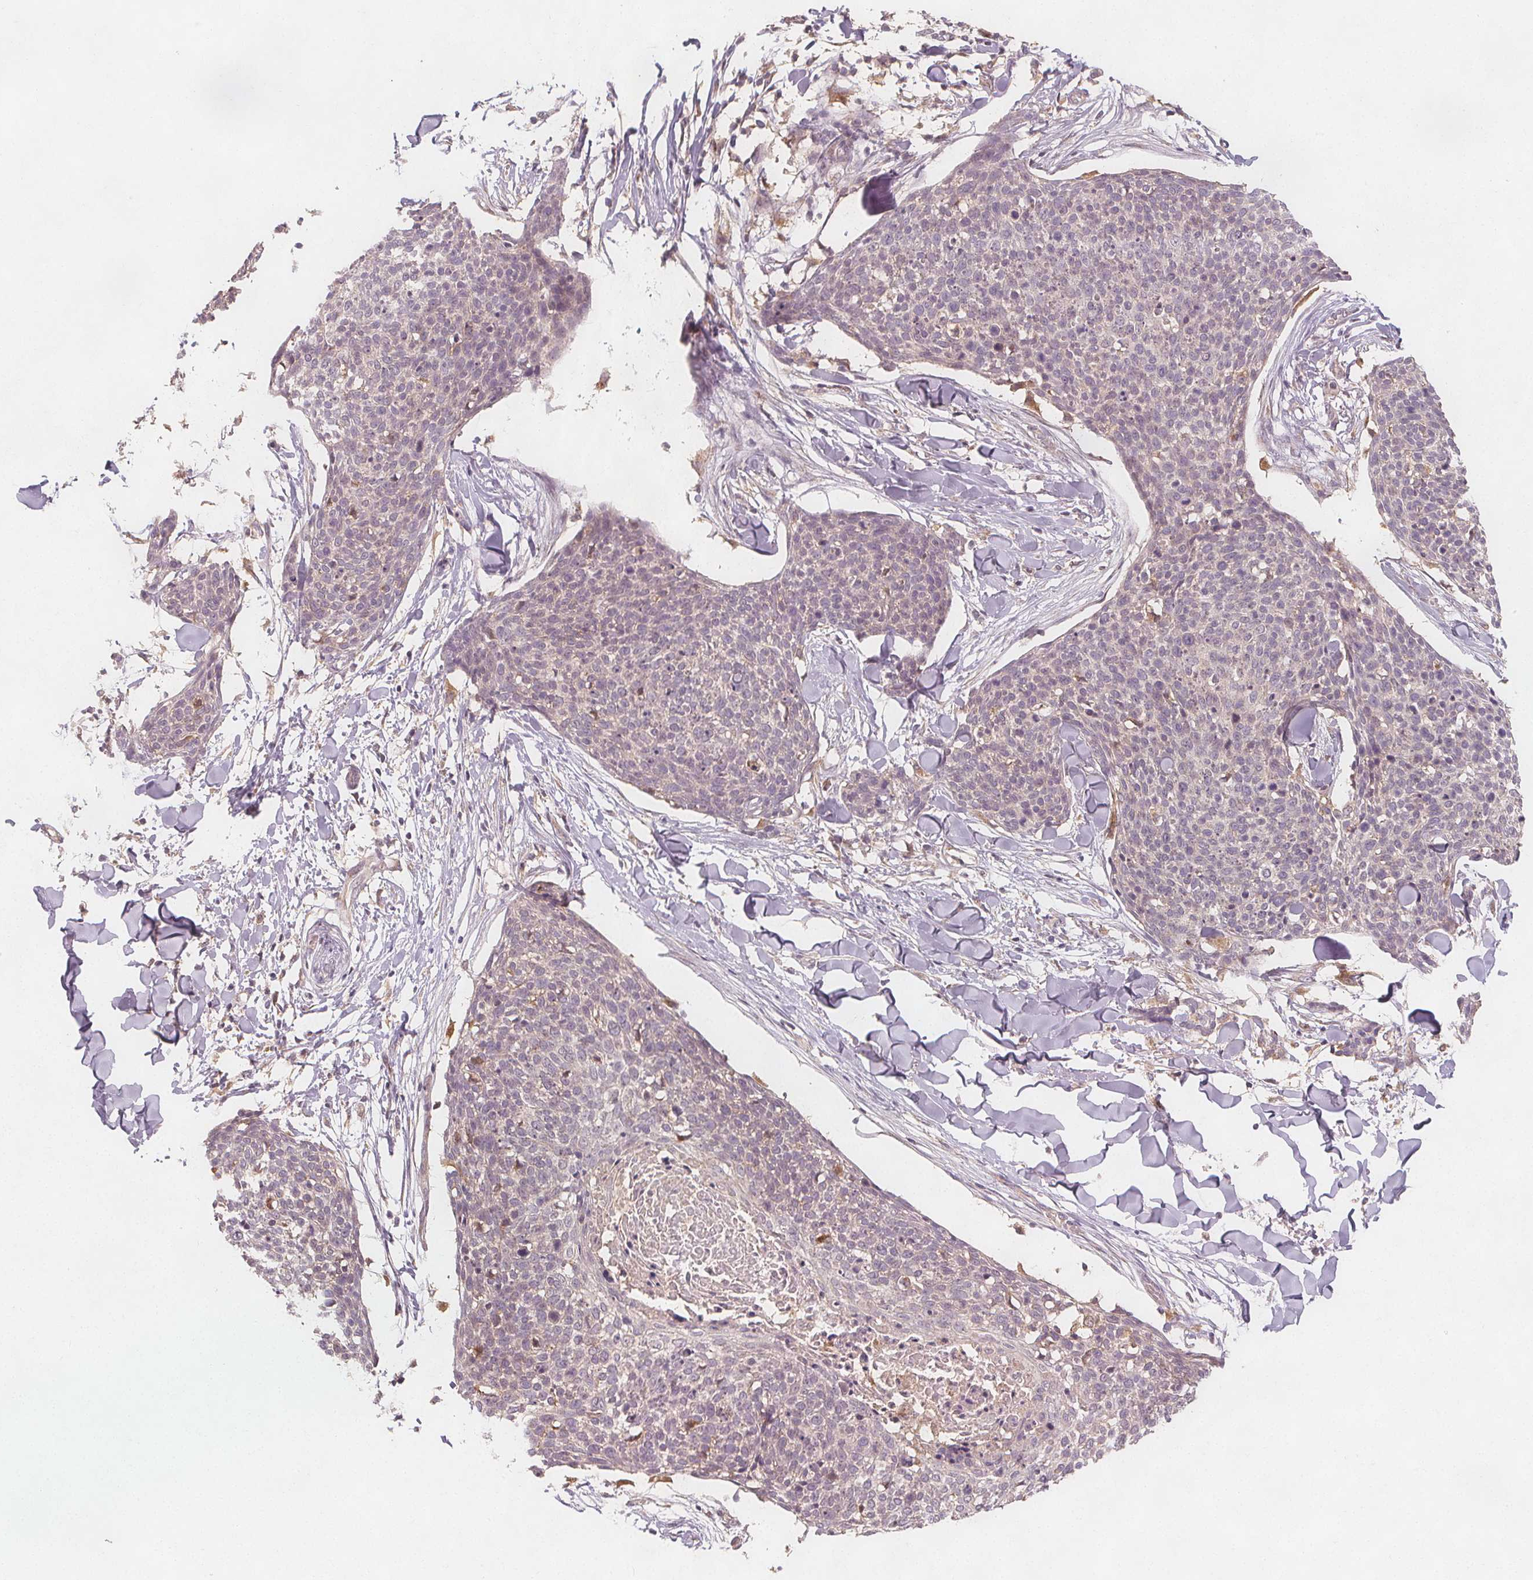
{"staining": {"intensity": "negative", "quantity": "none", "location": "none"}, "tissue": "skin cancer", "cell_type": "Tumor cells", "image_type": "cancer", "snomed": [{"axis": "morphology", "description": "Squamous cell carcinoma, NOS"}, {"axis": "topography", "description": "Skin"}, {"axis": "topography", "description": "Vulva"}], "caption": "Human skin squamous cell carcinoma stained for a protein using IHC exhibits no expression in tumor cells.", "gene": "NCSTN", "patient": {"sex": "female", "age": 75}}